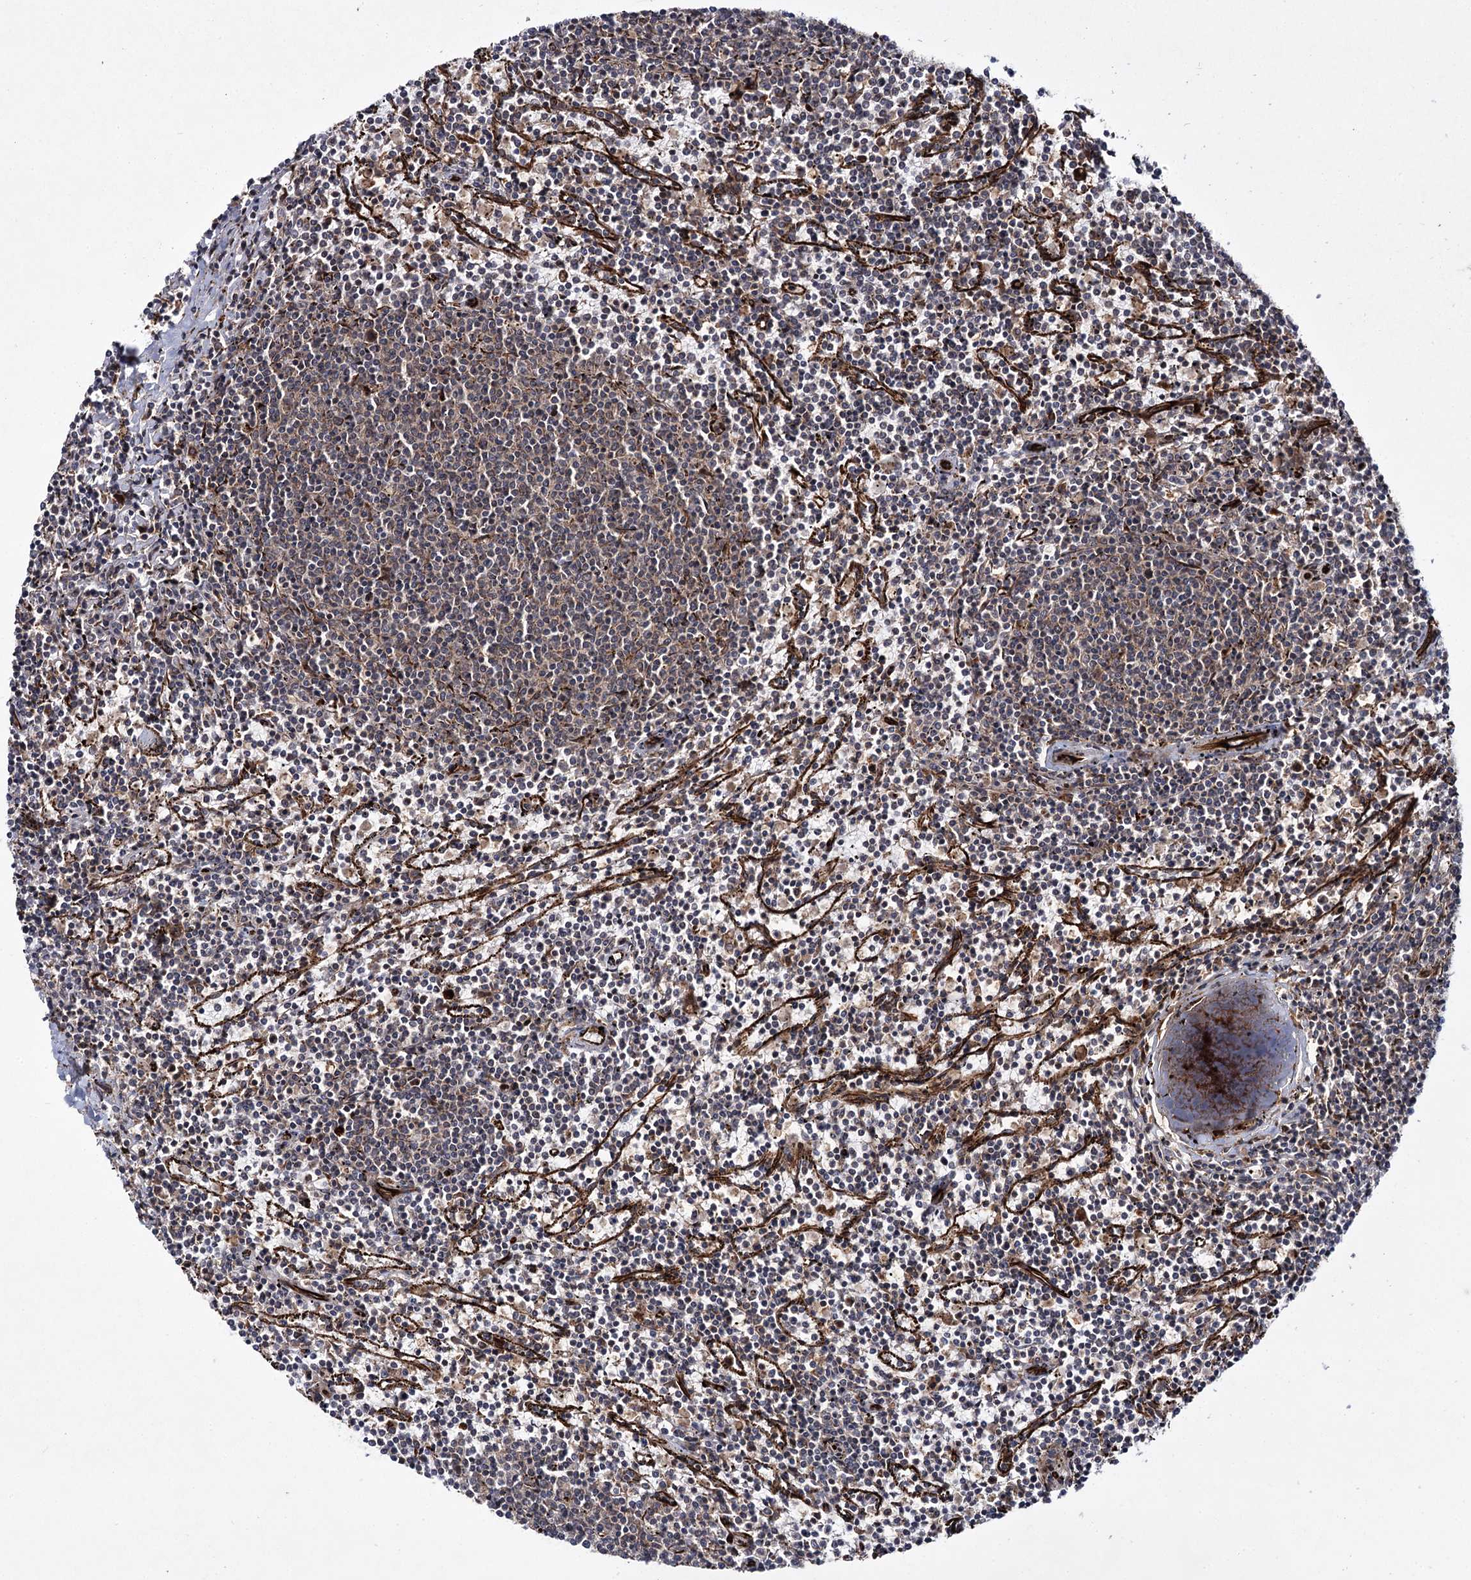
{"staining": {"intensity": "weak", "quantity": ">75%", "location": "cytoplasmic/membranous"}, "tissue": "lymphoma", "cell_type": "Tumor cells", "image_type": "cancer", "snomed": [{"axis": "morphology", "description": "Malignant lymphoma, non-Hodgkin's type, Low grade"}, {"axis": "topography", "description": "Spleen"}], "caption": "Immunohistochemistry staining of lymphoma, which demonstrates low levels of weak cytoplasmic/membranous positivity in approximately >75% of tumor cells indicating weak cytoplasmic/membranous protein positivity. The staining was performed using DAB (3,3'-diaminobenzidine) (brown) for protein detection and nuclei were counterstained in hematoxylin (blue).", "gene": "HECTD2", "patient": {"sex": "female", "age": 50}}